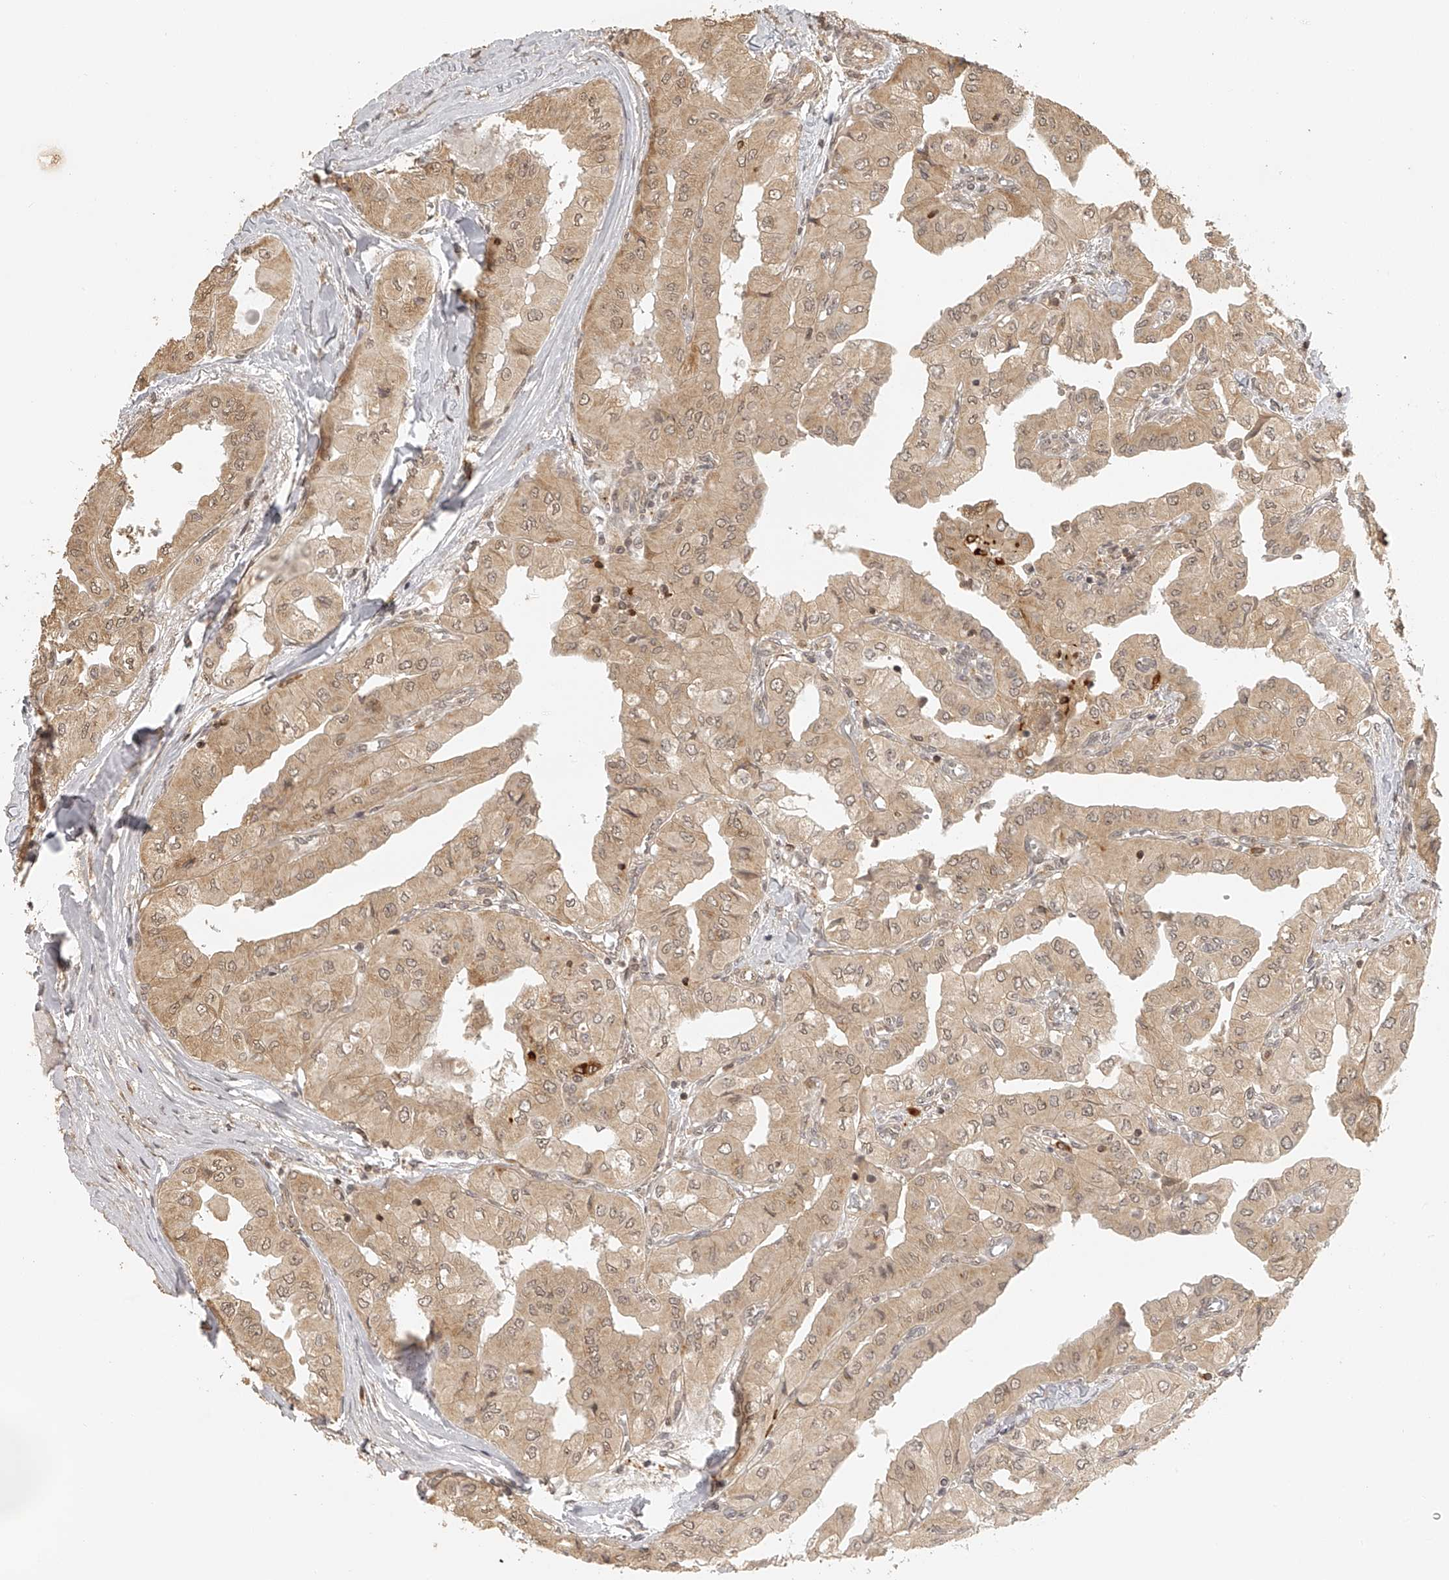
{"staining": {"intensity": "weak", "quantity": ">75%", "location": "cytoplasmic/membranous,nuclear"}, "tissue": "thyroid cancer", "cell_type": "Tumor cells", "image_type": "cancer", "snomed": [{"axis": "morphology", "description": "Papillary adenocarcinoma, NOS"}, {"axis": "topography", "description": "Thyroid gland"}], "caption": "There is low levels of weak cytoplasmic/membranous and nuclear positivity in tumor cells of papillary adenocarcinoma (thyroid), as demonstrated by immunohistochemical staining (brown color).", "gene": "BCL2L11", "patient": {"sex": "female", "age": 59}}